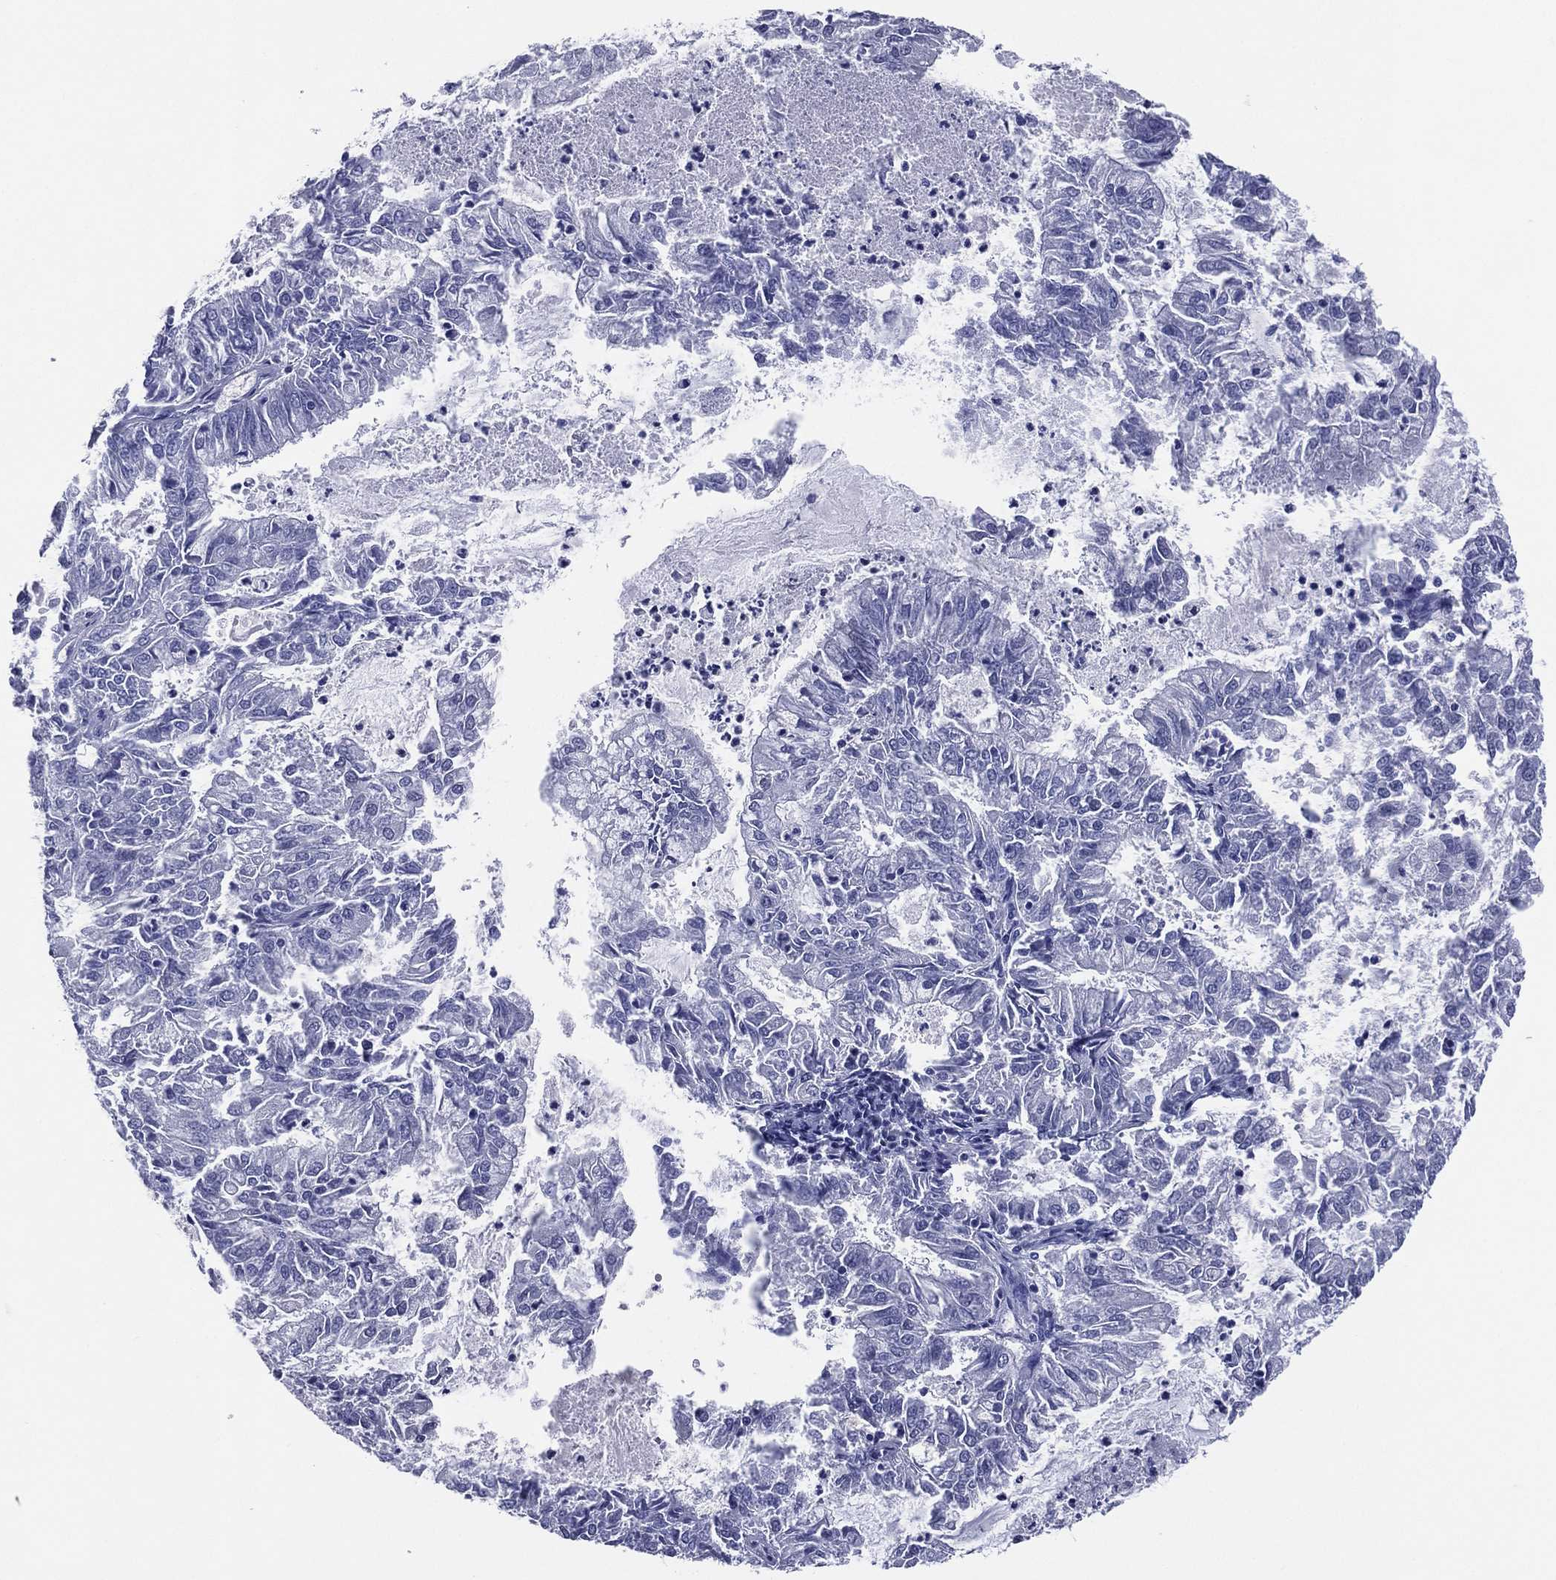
{"staining": {"intensity": "negative", "quantity": "none", "location": "none"}, "tissue": "endometrial cancer", "cell_type": "Tumor cells", "image_type": "cancer", "snomed": [{"axis": "morphology", "description": "Adenocarcinoma, NOS"}, {"axis": "topography", "description": "Endometrium"}], "caption": "An image of endometrial cancer (adenocarcinoma) stained for a protein displays no brown staining in tumor cells.", "gene": "TFAP2A", "patient": {"sex": "female", "age": 57}}